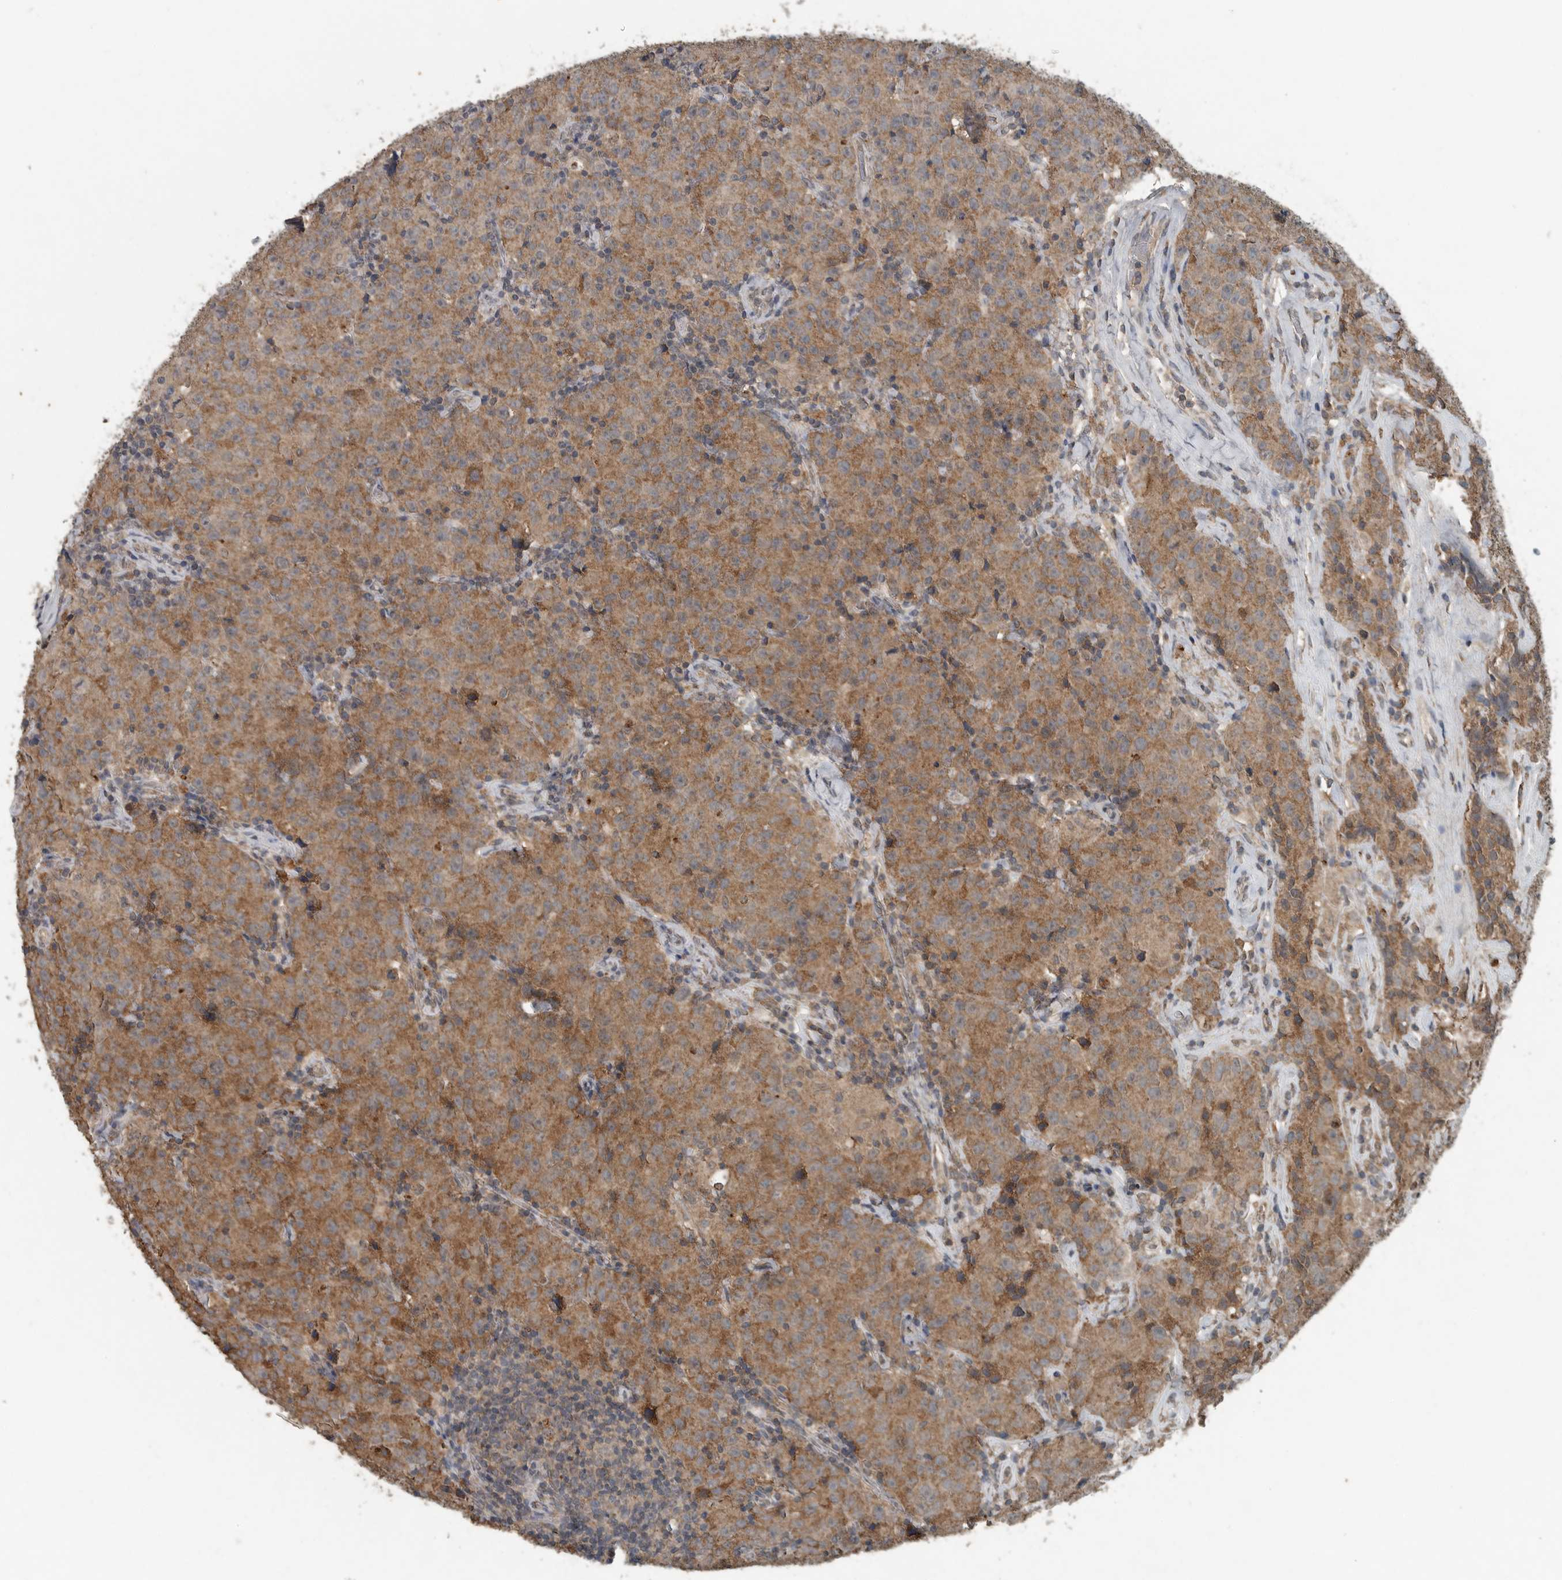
{"staining": {"intensity": "moderate", "quantity": ">75%", "location": "cytoplasmic/membranous"}, "tissue": "testis cancer", "cell_type": "Tumor cells", "image_type": "cancer", "snomed": [{"axis": "morphology", "description": "Seminoma, NOS"}, {"axis": "morphology", "description": "Carcinoma, Embryonal, NOS"}, {"axis": "topography", "description": "Testis"}], "caption": "IHC of testis cancer (embryonal carcinoma) reveals medium levels of moderate cytoplasmic/membranous expression in approximately >75% of tumor cells.", "gene": "IL6ST", "patient": {"sex": "male", "age": 43}}